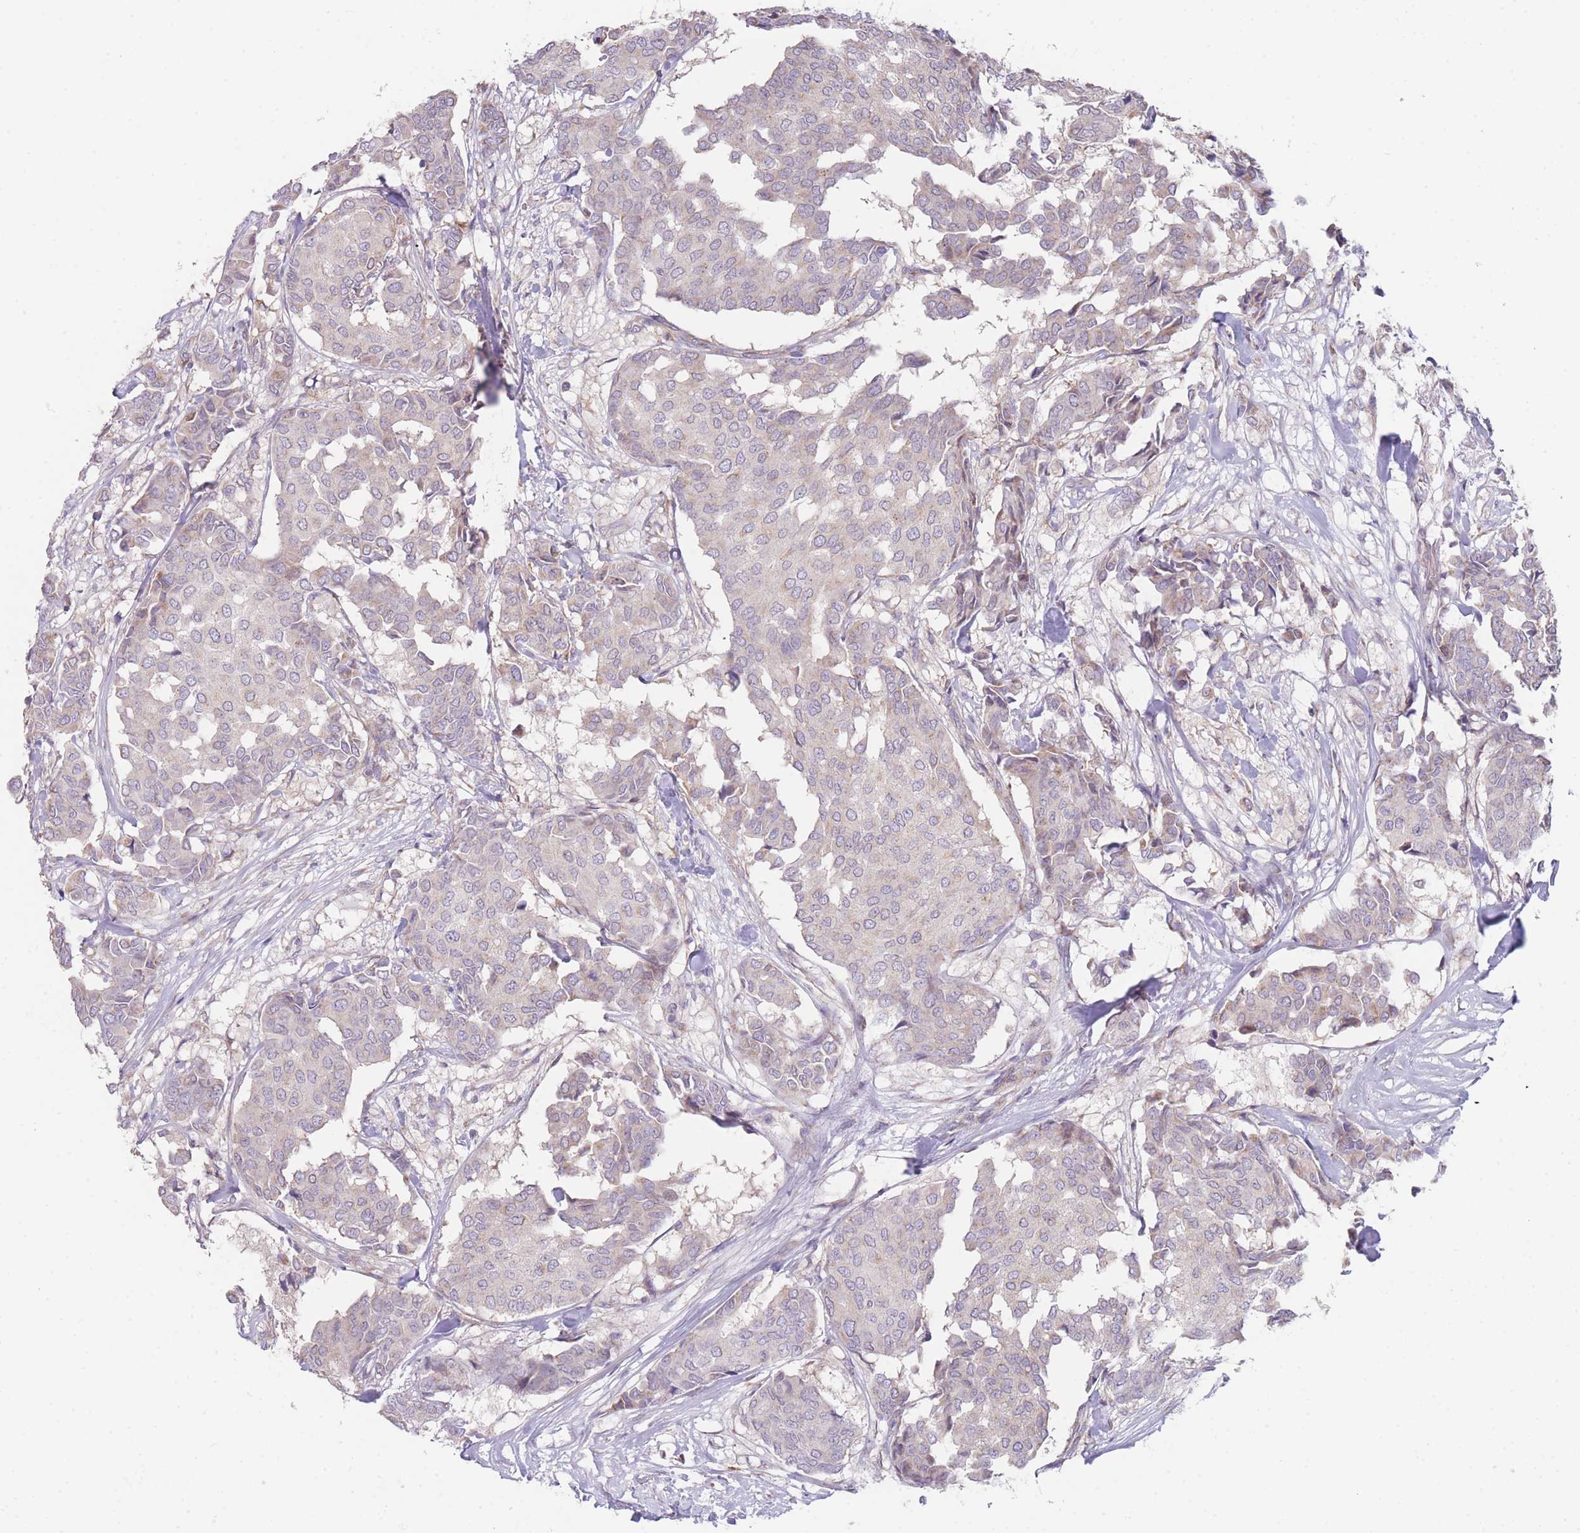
{"staining": {"intensity": "negative", "quantity": "none", "location": "none"}, "tissue": "breast cancer", "cell_type": "Tumor cells", "image_type": "cancer", "snomed": [{"axis": "morphology", "description": "Duct carcinoma"}, {"axis": "topography", "description": "Breast"}], "caption": "High magnification brightfield microscopy of breast cancer (intraductal carcinoma) stained with DAB (3,3'-diaminobenzidine) (brown) and counterstained with hematoxylin (blue): tumor cells show no significant positivity.", "gene": "SMPD4", "patient": {"sex": "female", "age": 75}}